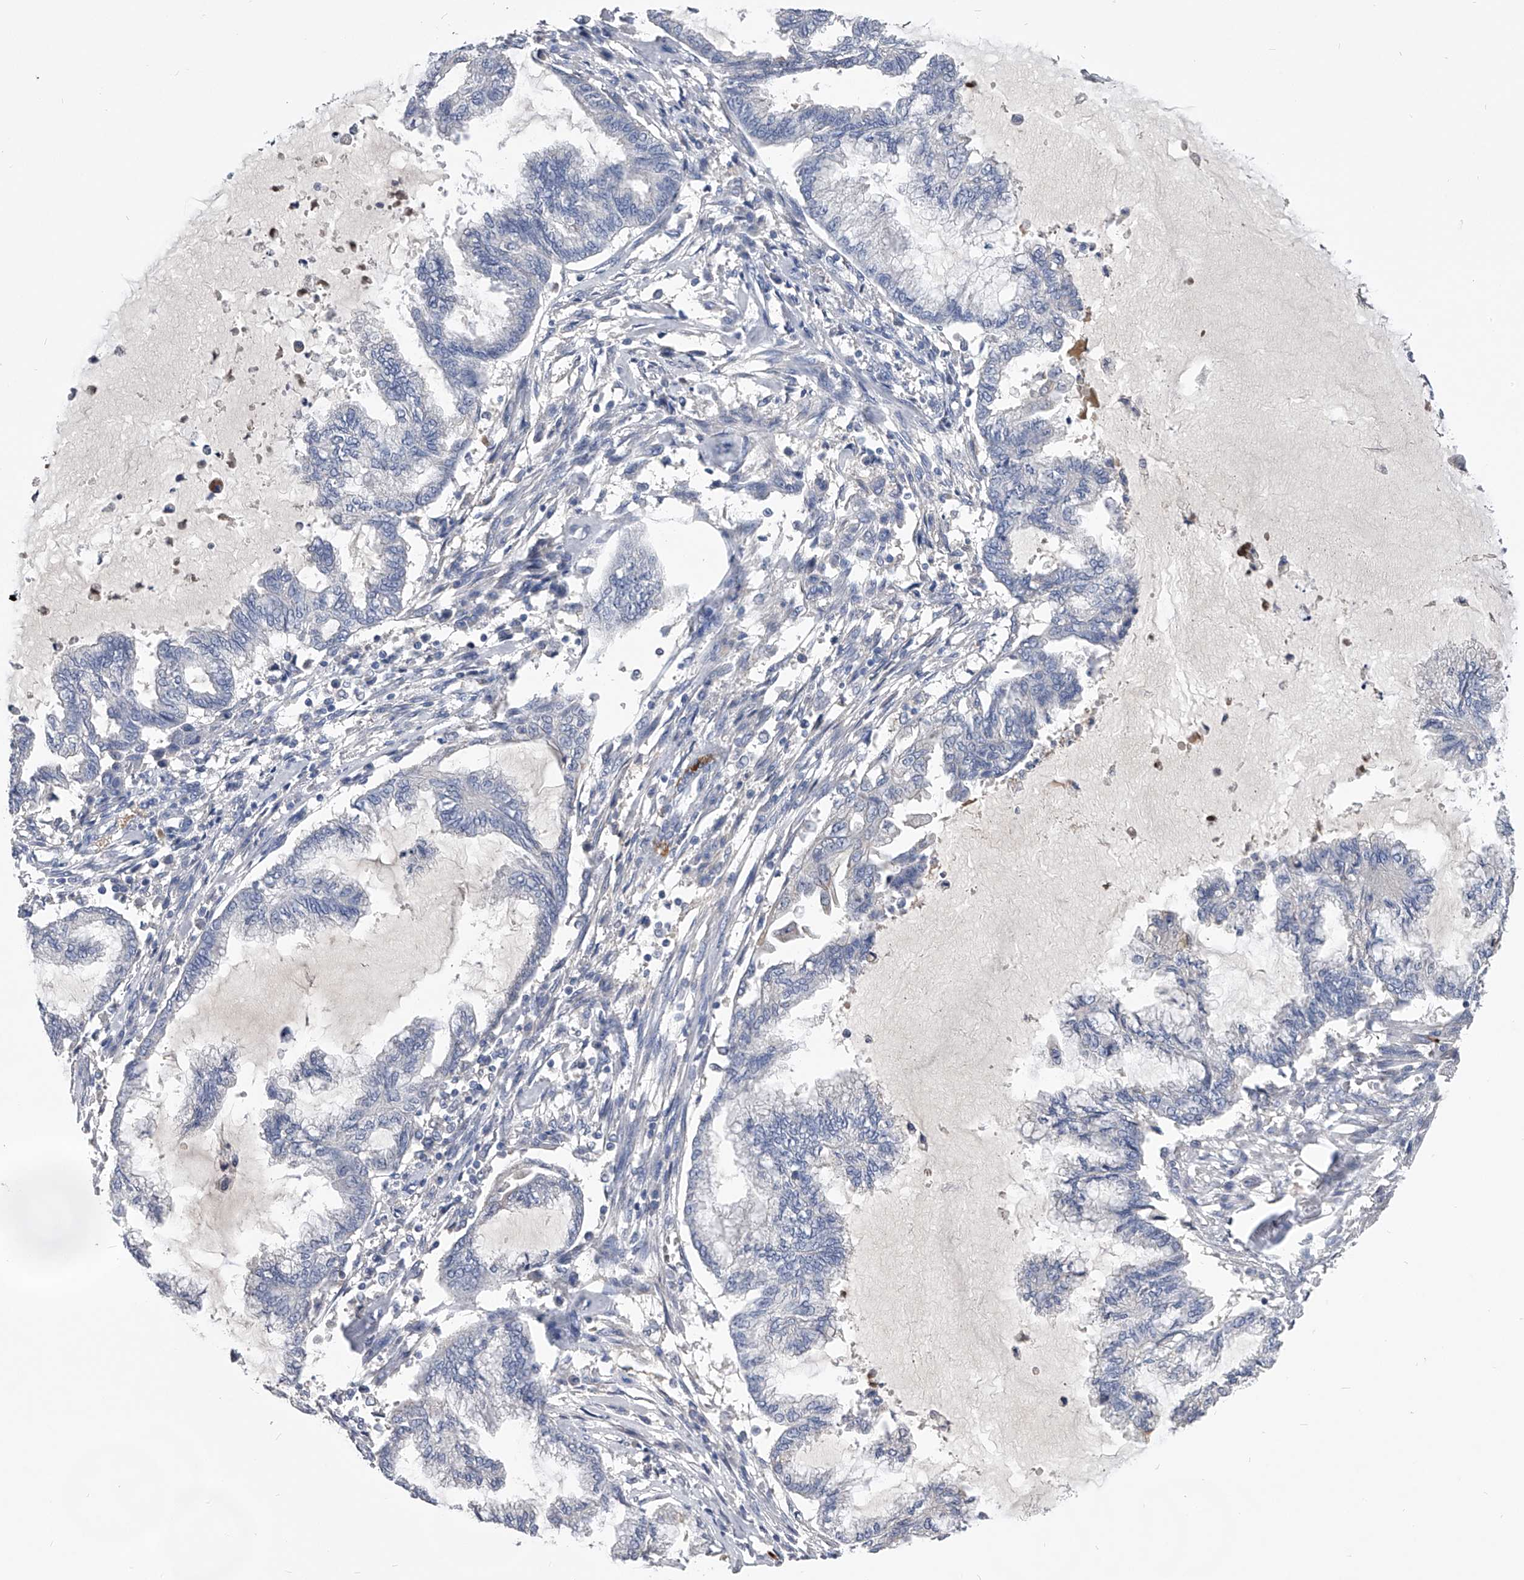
{"staining": {"intensity": "negative", "quantity": "none", "location": "none"}, "tissue": "endometrial cancer", "cell_type": "Tumor cells", "image_type": "cancer", "snomed": [{"axis": "morphology", "description": "Adenocarcinoma, NOS"}, {"axis": "topography", "description": "Endometrium"}], "caption": "Immunohistochemistry (IHC) micrograph of neoplastic tissue: adenocarcinoma (endometrial) stained with DAB (3,3'-diaminobenzidine) shows no significant protein staining in tumor cells. (Brightfield microscopy of DAB (3,3'-diaminobenzidine) immunohistochemistry (IHC) at high magnification).", "gene": "MDN1", "patient": {"sex": "female", "age": 86}}